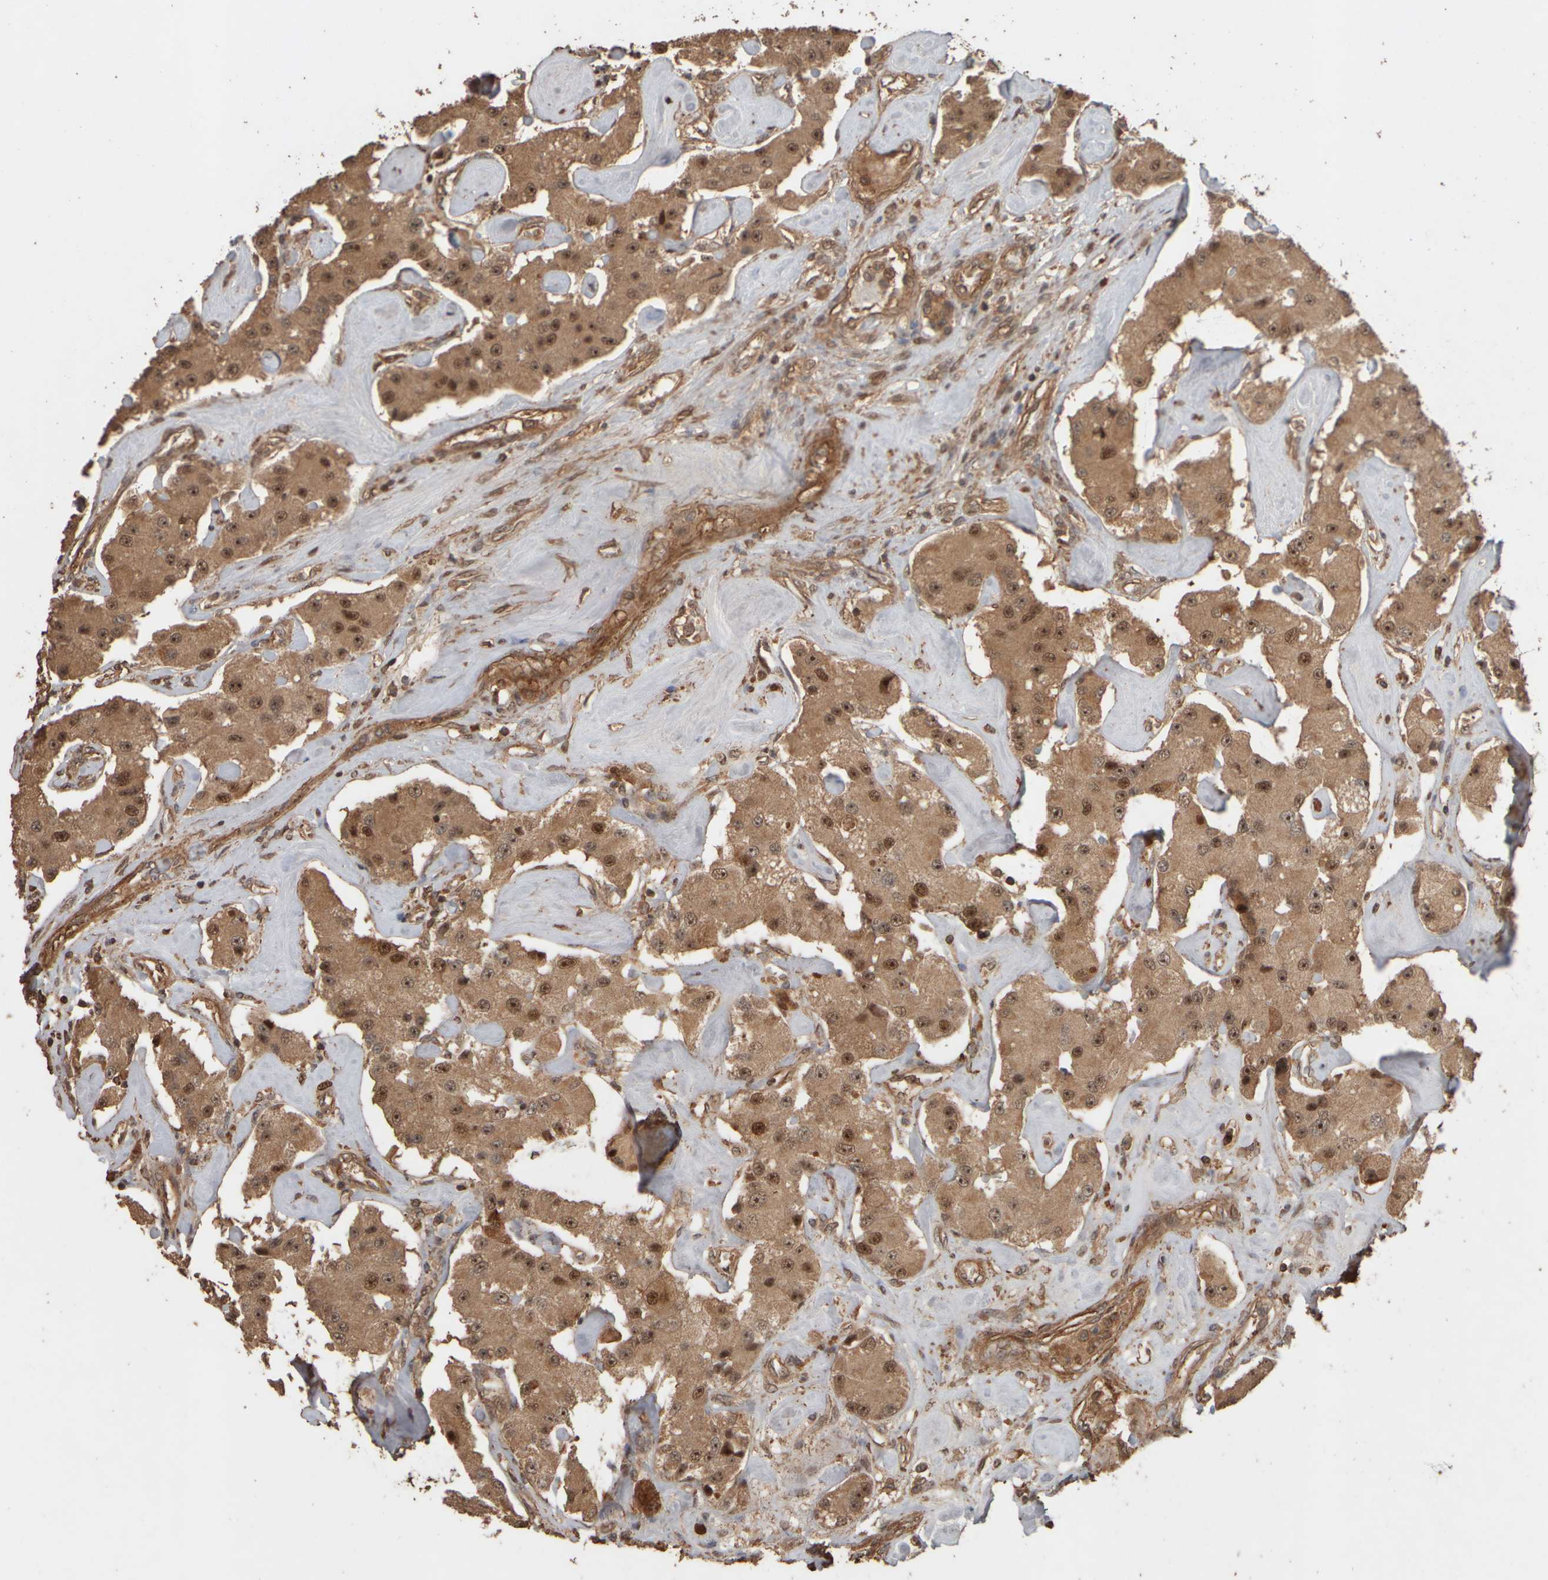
{"staining": {"intensity": "moderate", "quantity": ">75%", "location": "cytoplasmic/membranous,nuclear"}, "tissue": "carcinoid", "cell_type": "Tumor cells", "image_type": "cancer", "snomed": [{"axis": "morphology", "description": "Carcinoid, malignant, NOS"}, {"axis": "topography", "description": "Pancreas"}], "caption": "Immunohistochemical staining of carcinoid displays moderate cytoplasmic/membranous and nuclear protein positivity in approximately >75% of tumor cells.", "gene": "SPHK1", "patient": {"sex": "male", "age": 41}}